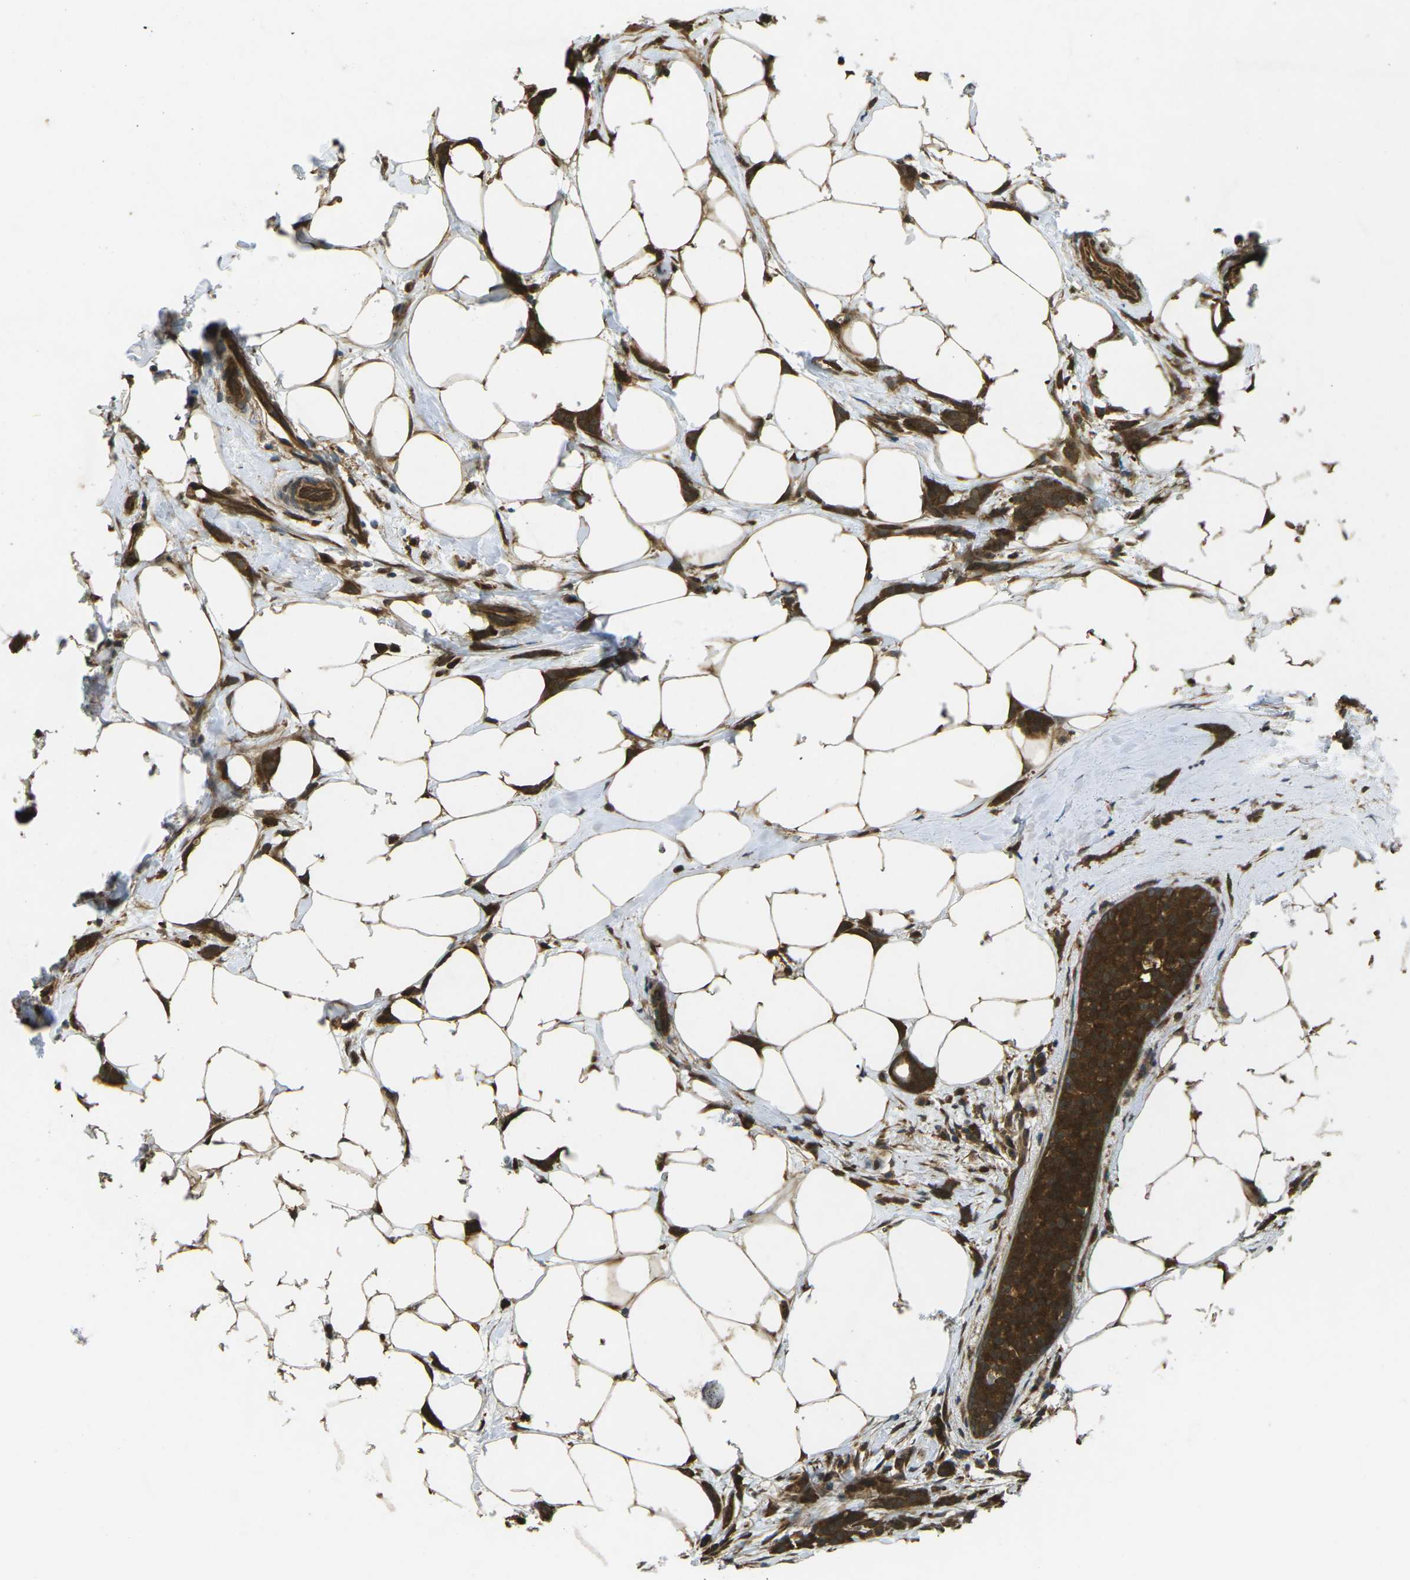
{"staining": {"intensity": "strong", "quantity": ">75%", "location": "cytoplasmic/membranous"}, "tissue": "breast cancer", "cell_type": "Tumor cells", "image_type": "cancer", "snomed": [{"axis": "morphology", "description": "Lobular carcinoma, in situ"}, {"axis": "morphology", "description": "Lobular carcinoma"}, {"axis": "topography", "description": "Breast"}], "caption": "DAB (3,3'-diaminobenzidine) immunohistochemical staining of breast cancer (lobular carcinoma in situ) reveals strong cytoplasmic/membranous protein expression in approximately >75% of tumor cells. (DAB IHC with brightfield microscopy, high magnification).", "gene": "CHMP3", "patient": {"sex": "female", "age": 41}}